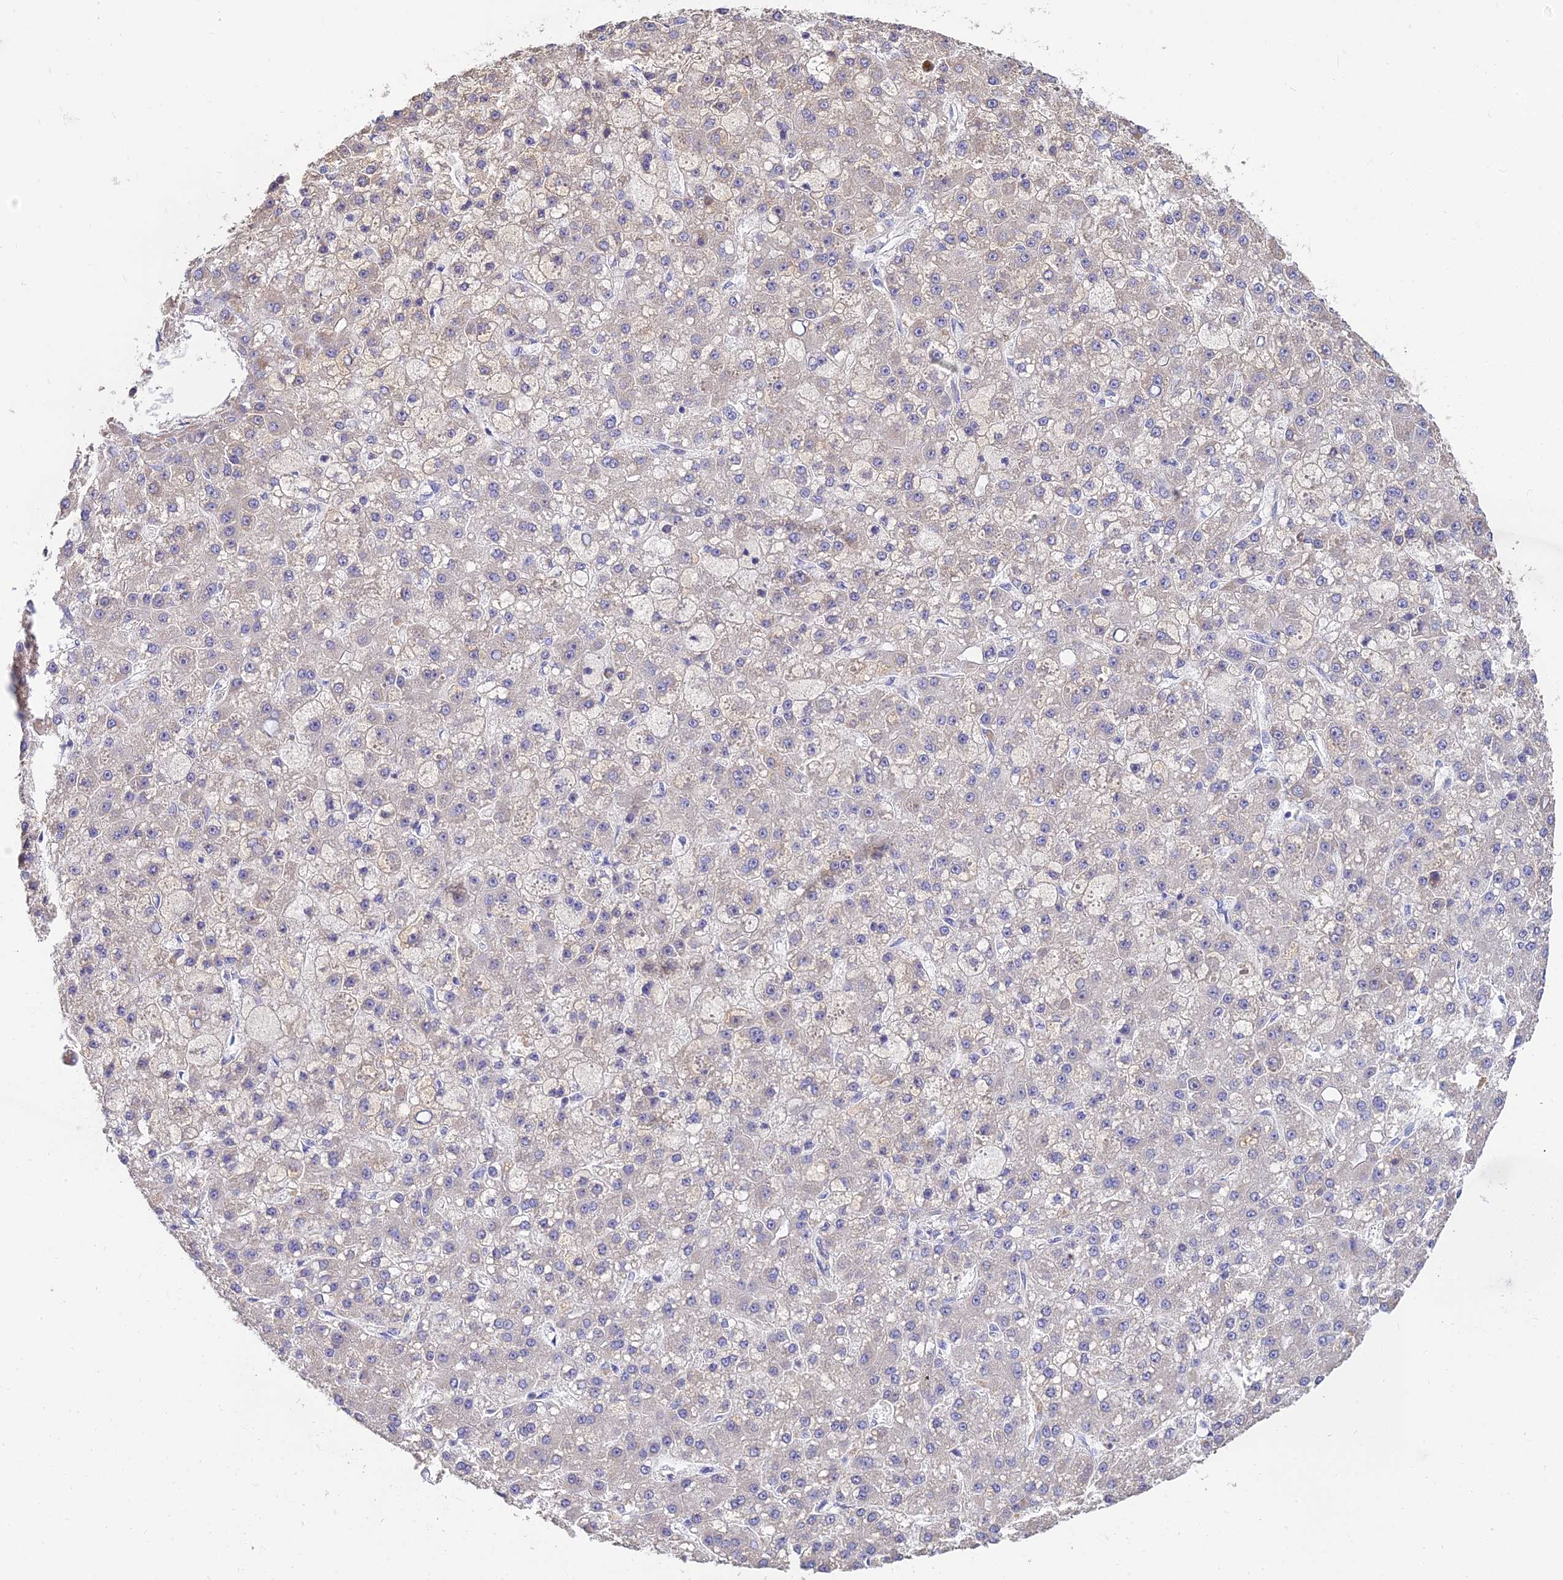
{"staining": {"intensity": "negative", "quantity": "none", "location": "none"}, "tissue": "liver cancer", "cell_type": "Tumor cells", "image_type": "cancer", "snomed": [{"axis": "morphology", "description": "Carcinoma, Hepatocellular, NOS"}, {"axis": "topography", "description": "Liver"}], "caption": "An immunohistochemistry micrograph of liver cancer is shown. There is no staining in tumor cells of liver cancer. (Stains: DAB (3,3'-diaminobenzidine) immunohistochemistry with hematoxylin counter stain, Microscopy: brightfield microscopy at high magnification).", "gene": "ARL8B", "patient": {"sex": "male", "age": 67}}